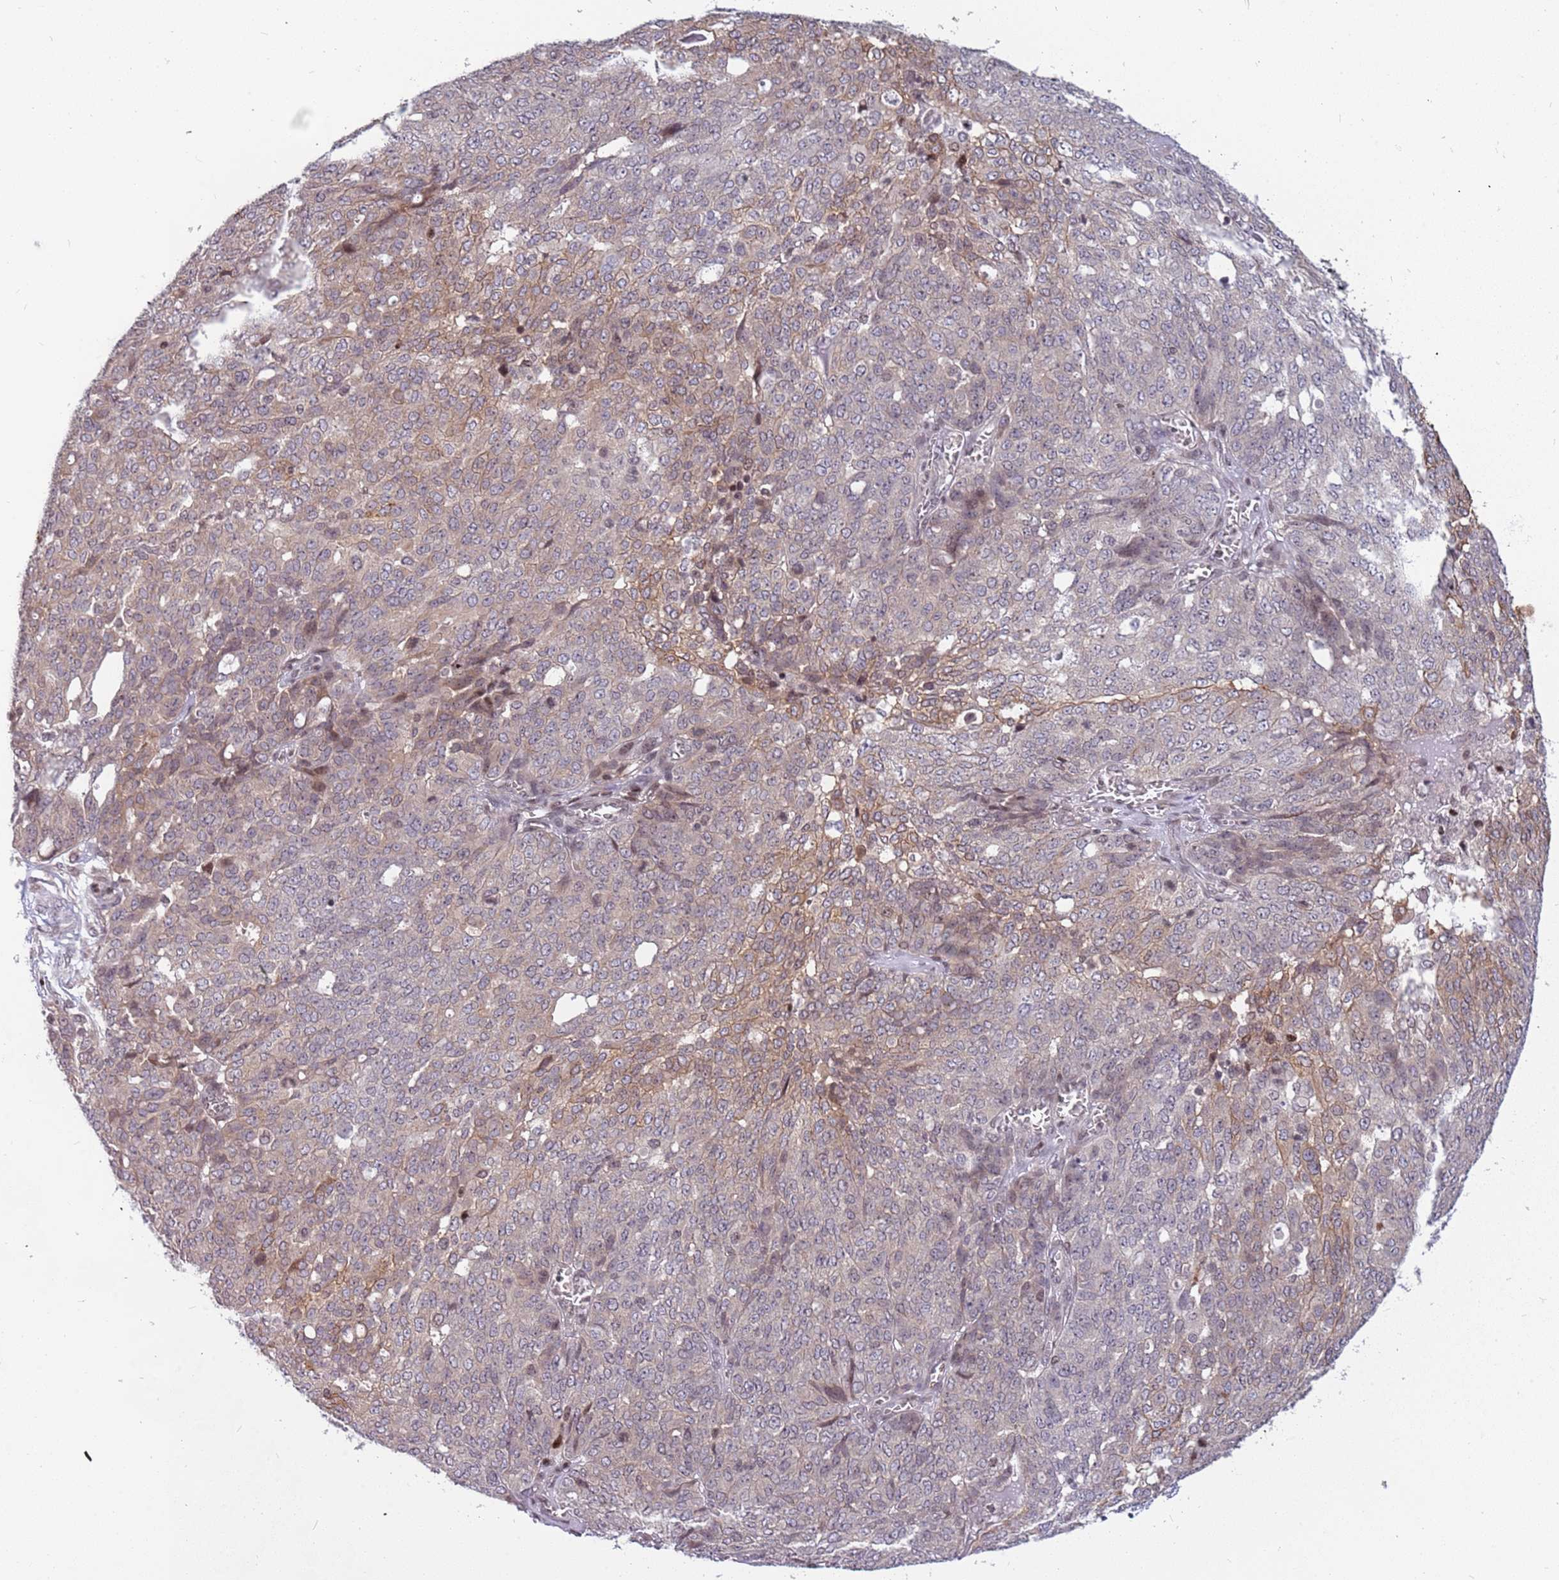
{"staining": {"intensity": "weak", "quantity": "<25%", "location": "cytoplasmic/membranous"}, "tissue": "ovarian cancer", "cell_type": "Tumor cells", "image_type": "cancer", "snomed": [{"axis": "morphology", "description": "Cystadenocarcinoma, serous, NOS"}, {"axis": "topography", "description": "Soft tissue"}, {"axis": "topography", "description": "Ovary"}], "caption": "High power microscopy micrograph of an immunohistochemistry (IHC) histopathology image of ovarian serous cystadenocarcinoma, revealing no significant expression in tumor cells.", "gene": "ARHGEF5", "patient": {"sex": "female", "age": 57}}